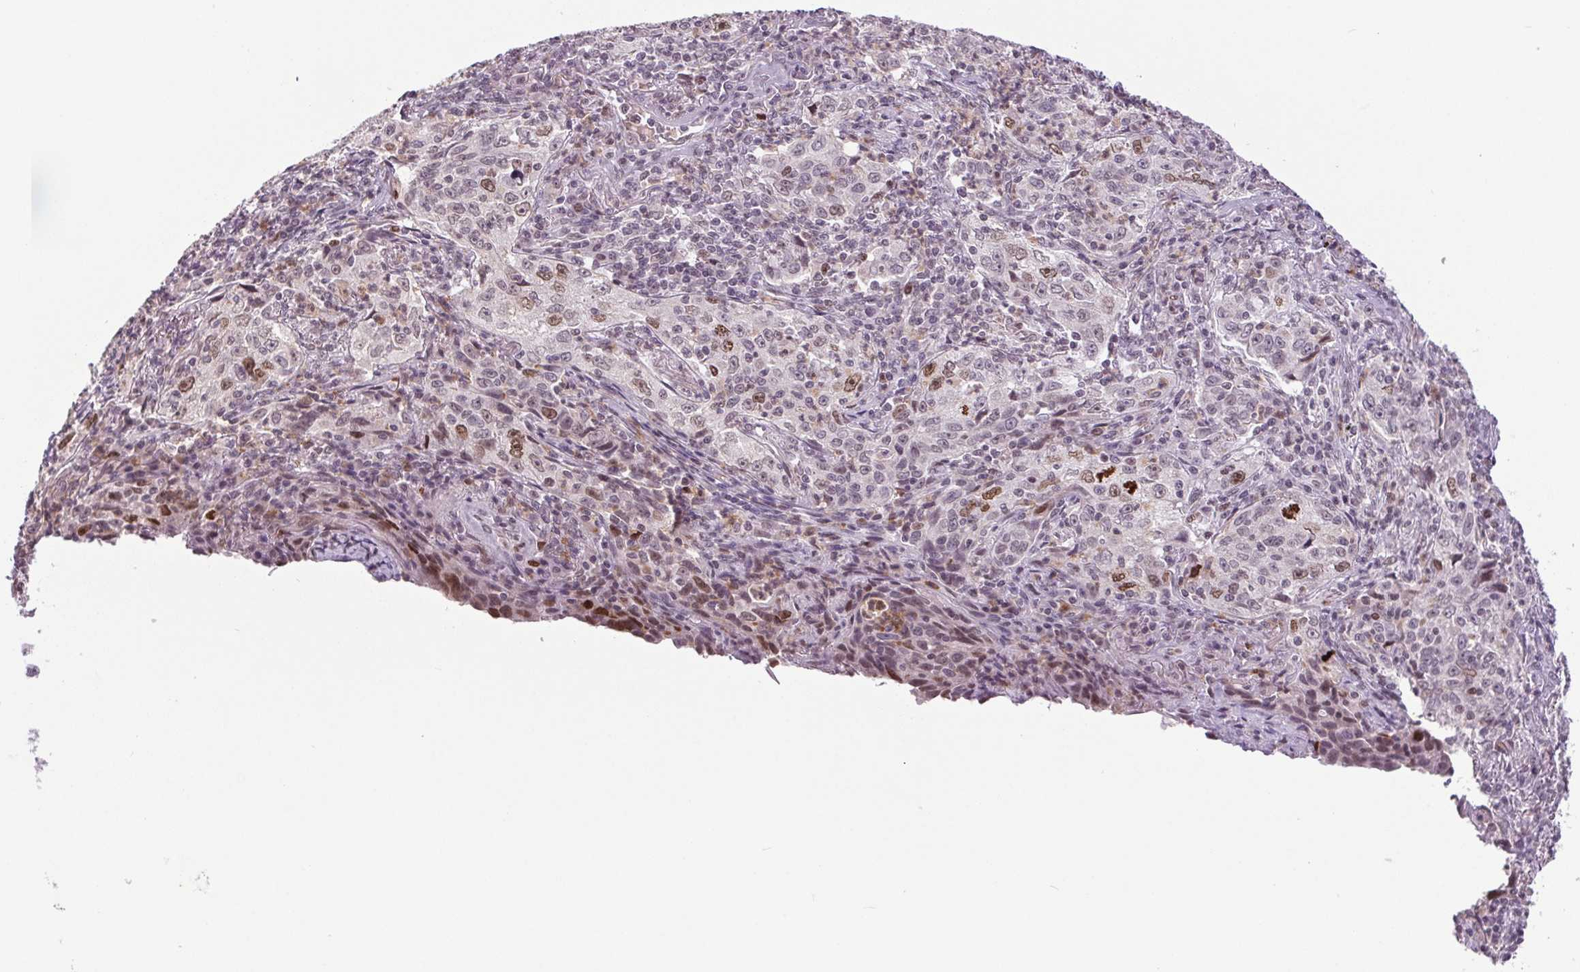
{"staining": {"intensity": "moderate", "quantity": "<25%", "location": "nuclear"}, "tissue": "lung cancer", "cell_type": "Tumor cells", "image_type": "cancer", "snomed": [{"axis": "morphology", "description": "Squamous cell carcinoma, NOS"}, {"axis": "topography", "description": "Lung"}], "caption": "About <25% of tumor cells in human lung cancer reveal moderate nuclear protein positivity as visualized by brown immunohistochemical staining.", "gene": "SMIM6", "patient": {"sex": "male", "age": 71}}